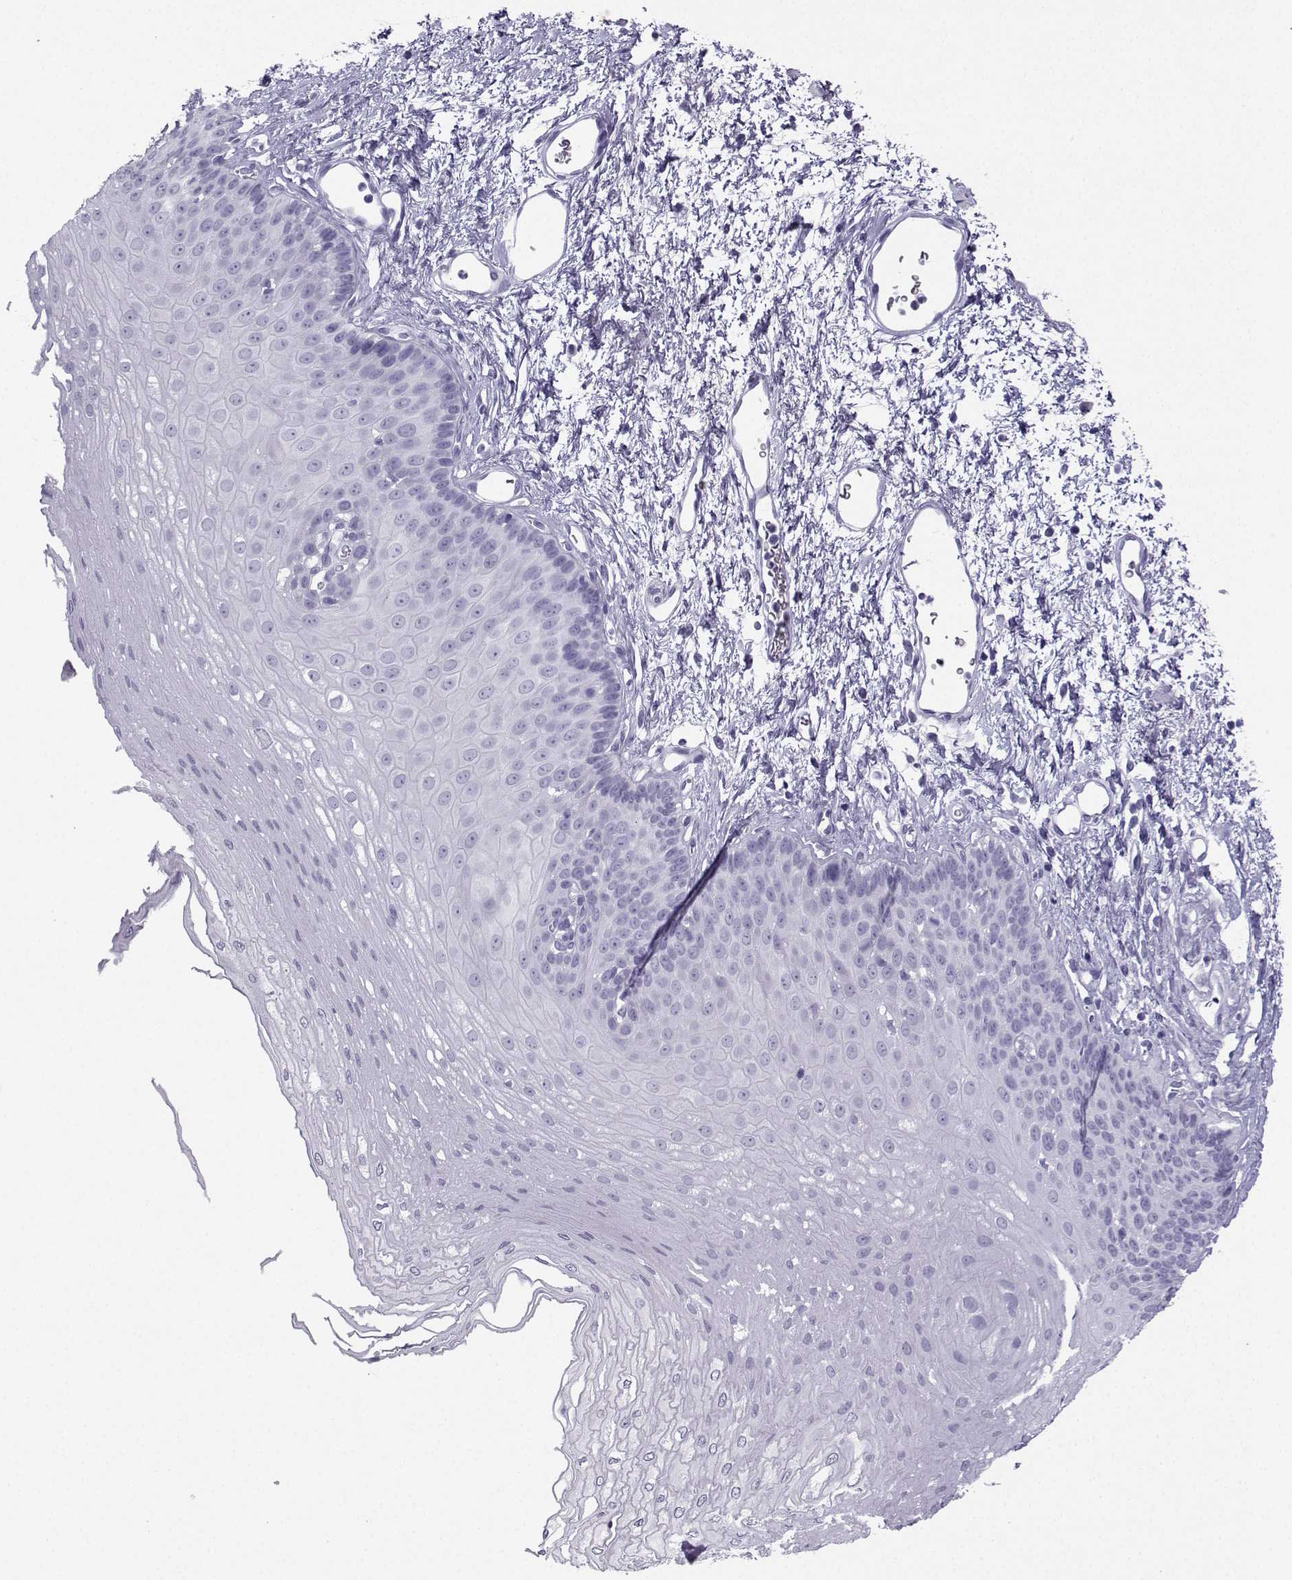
{"staining": {"intensity": "negative", "quantity": "none", "location": "none"}, "tissue": "esophagus", "cell_type": "Squamous epithelial cells", "image_type": "normal", "snomed": [{"axis": "morphology", "description": "Normal tissue, NOS"}, {"axis": "topography", "description": "Esophagus"}], "caption": "Unremarkable esophagus was stained to show a protein in brown. There is no significant staining in squamous epithelial cells. (Brightfield microscopy of DAB immunohistochemistry (IHC) at high magnification).", "gene": "NEFL", "patient": {"sex": "female", "age": 62}}